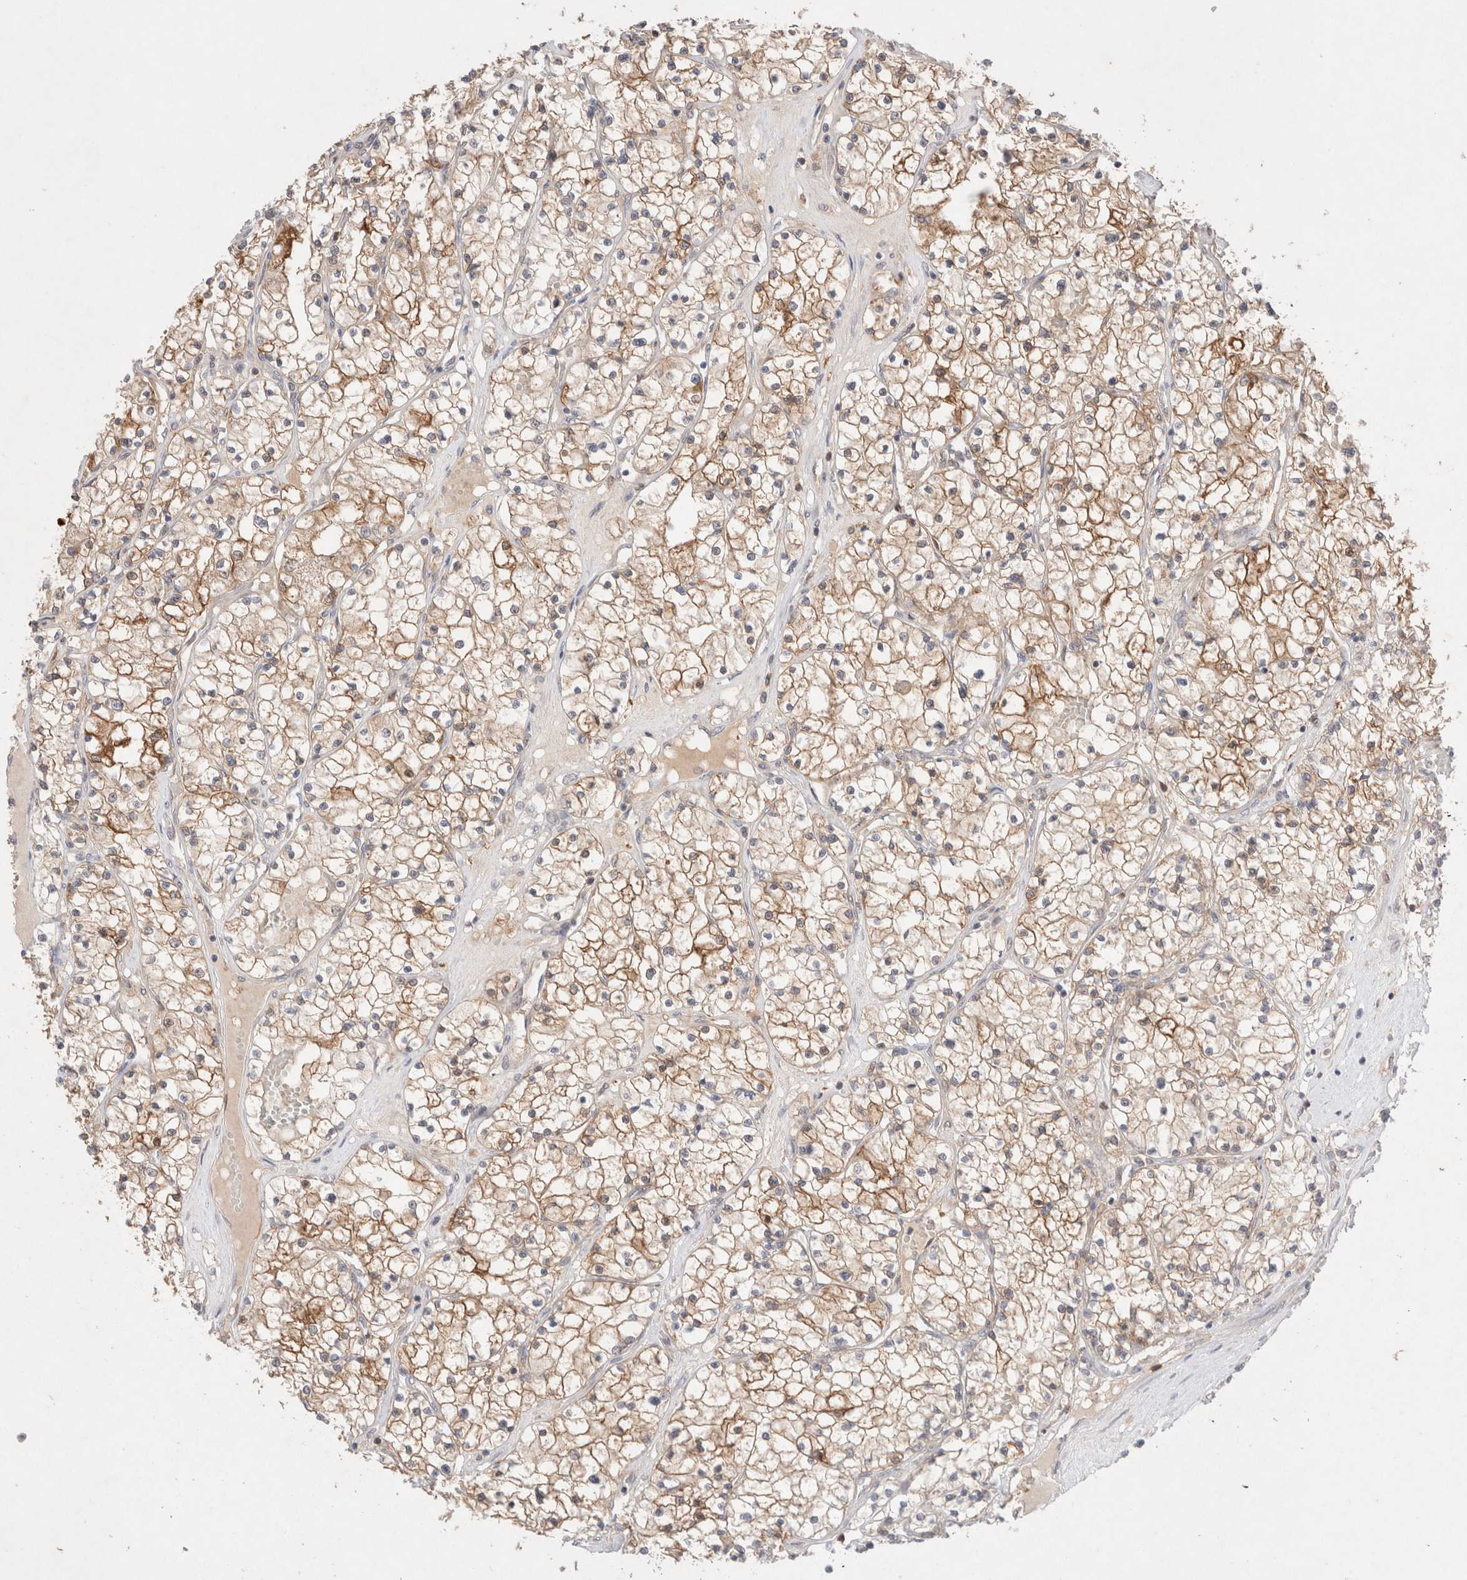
{"staining": {"intensity": "moderate", "quantity": ">75%", "location": "cytoplasmic/membranous"}, "tissue": "renal cancer", "cell_type": "Tumor cells", "image_type": "cancer", "snomed": [{"axis": "morphology", "description": "Normal tissue, NOS"}, {"axis": "morphology", "description": "Adenocarcinoma, NOS"}, {"axis": "topography", "description": "Kidney"}], "caption": "Immunohistochemistry (IHC) of human adenocarcinoma (renal) demonstrates medium levels of moderate cytoplasmic/membranous positivity in approximately >75% of tumor cells.", "gene": "STARD10", "patient": {"sex": "male", "age": 68}}